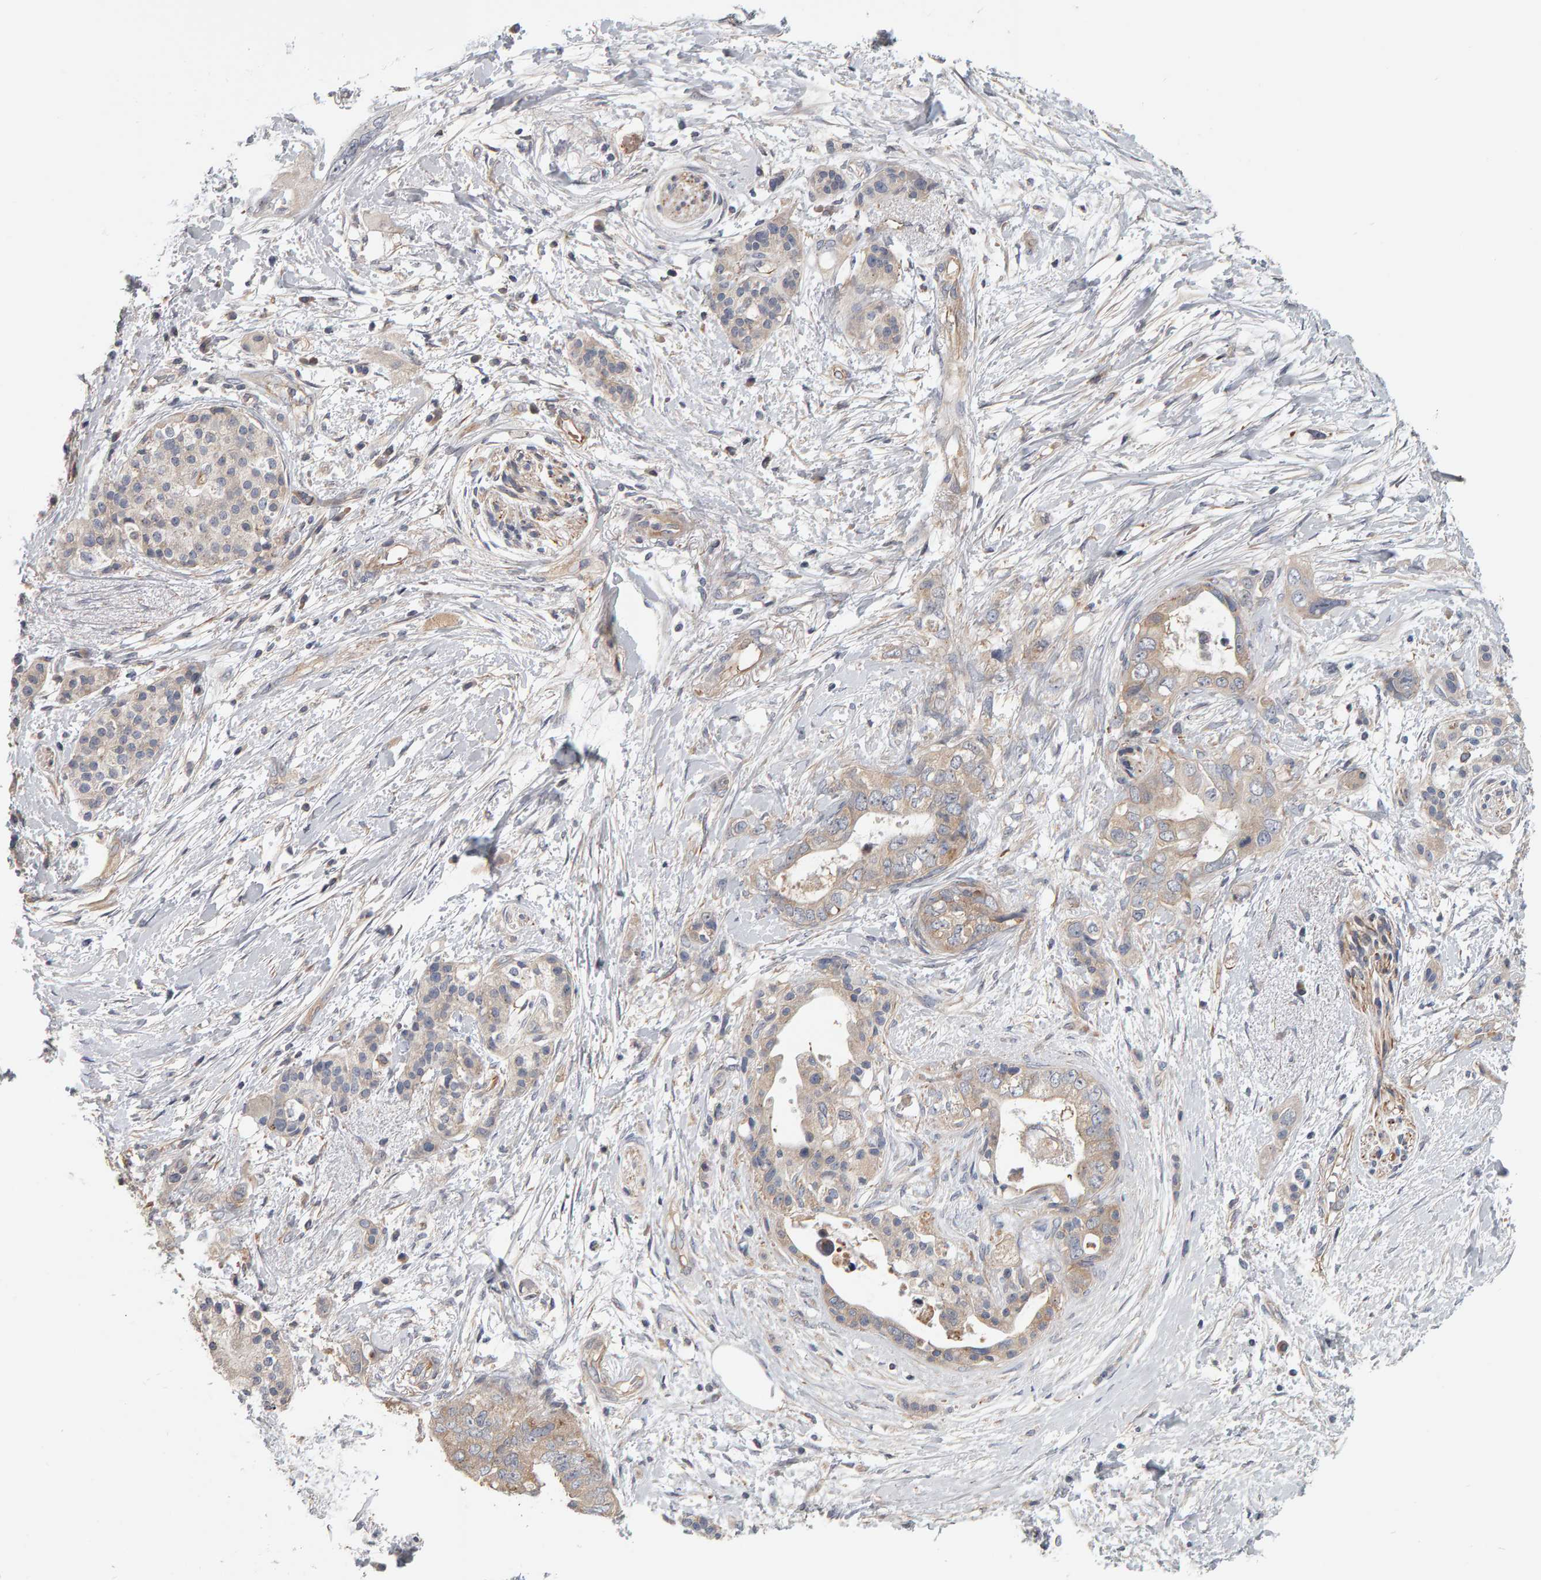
{"staining": {"intensity": "weak", "quantity": "<25%", "location": "cytoplasmic/membranous"}, "tissue": "pancreatic cancer", "cell_type": "Tumor cells", "image_type": "cancer", "snomed": [{"axis": "morphology", "description": "Adenocarcinoma, NOS"}, {"axis": "topography", "description": "Pancreas"}], "caption": "This histopathology image is of pancreatic adenocarcinoma stained with immunohistochemistry (IHC) to label a protein in brown with the nuclei are counter-stained blue. There is no expression in tumor cells.", "gene": "C9orf72", "patient": {"sex": "female", "age": 56}}